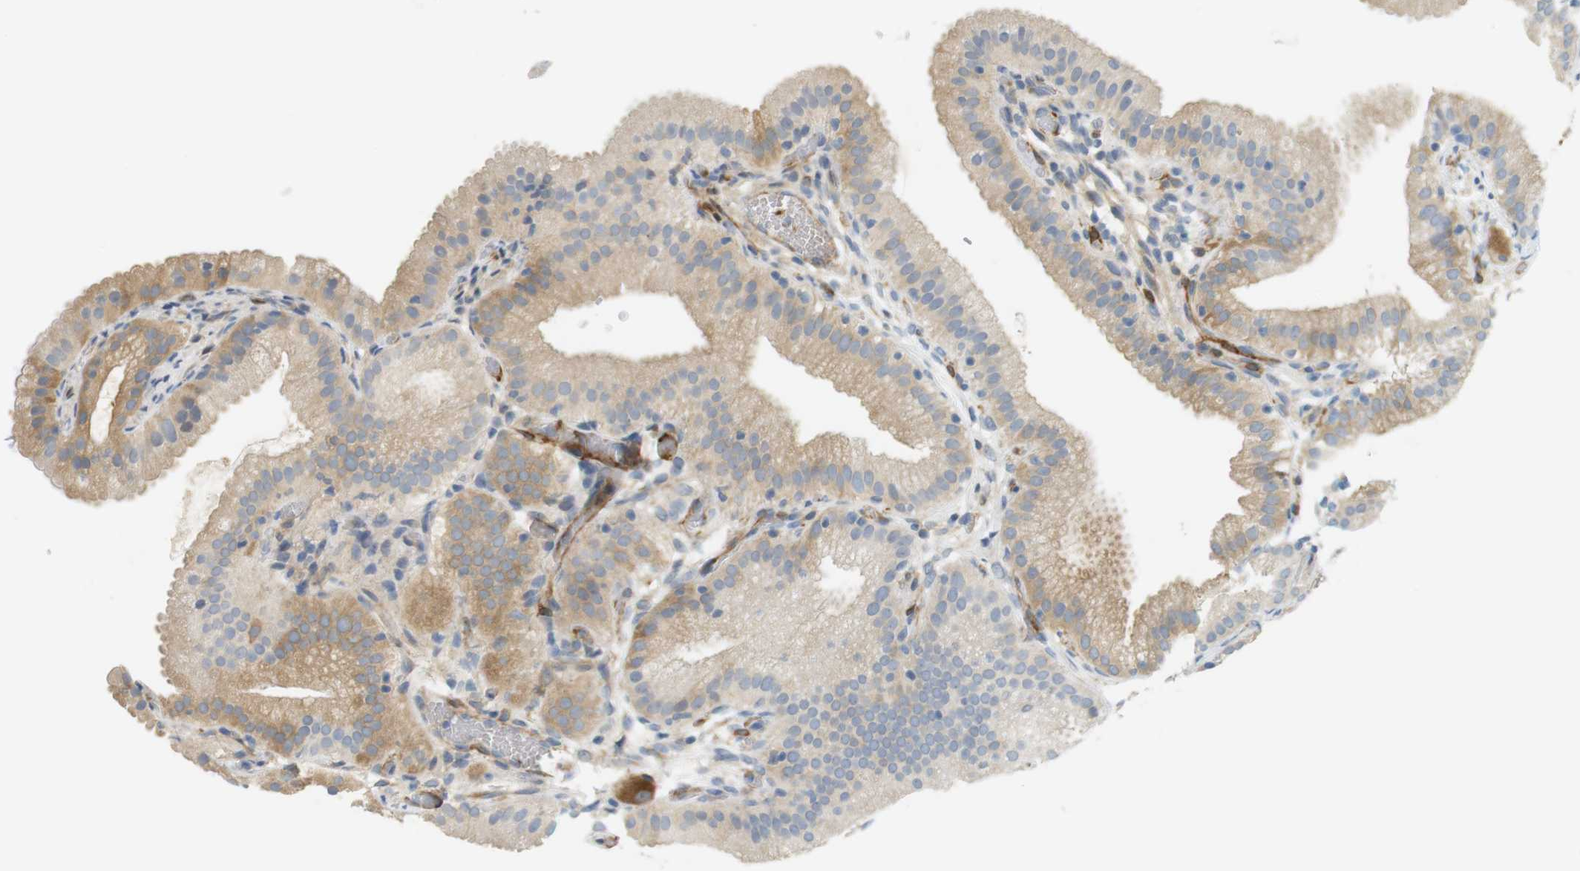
{"staining": {"intensity": "moderate", "quantity": "<25%", "location": "cytoplasmic/membranous"}, "tissue": "gallbladder", "cell_type": "Glandular cells", "image_type": "normal", "snomed": [{"axis": "morphology", "description": "Normal tissue, NOS"}, {"axis": "topography", "description": "Gallbladder"}], "caption": "Brown immunohistochemical staining in benign human gallbladder demonstrates moderate cytoplasmic/membranous positivity in about <25% of glandular cells. (Brightfield microscopy of DAB IHC at high magnification).", "gene": "PDE3A", "patient": {"sex": "male", "age": 54}}